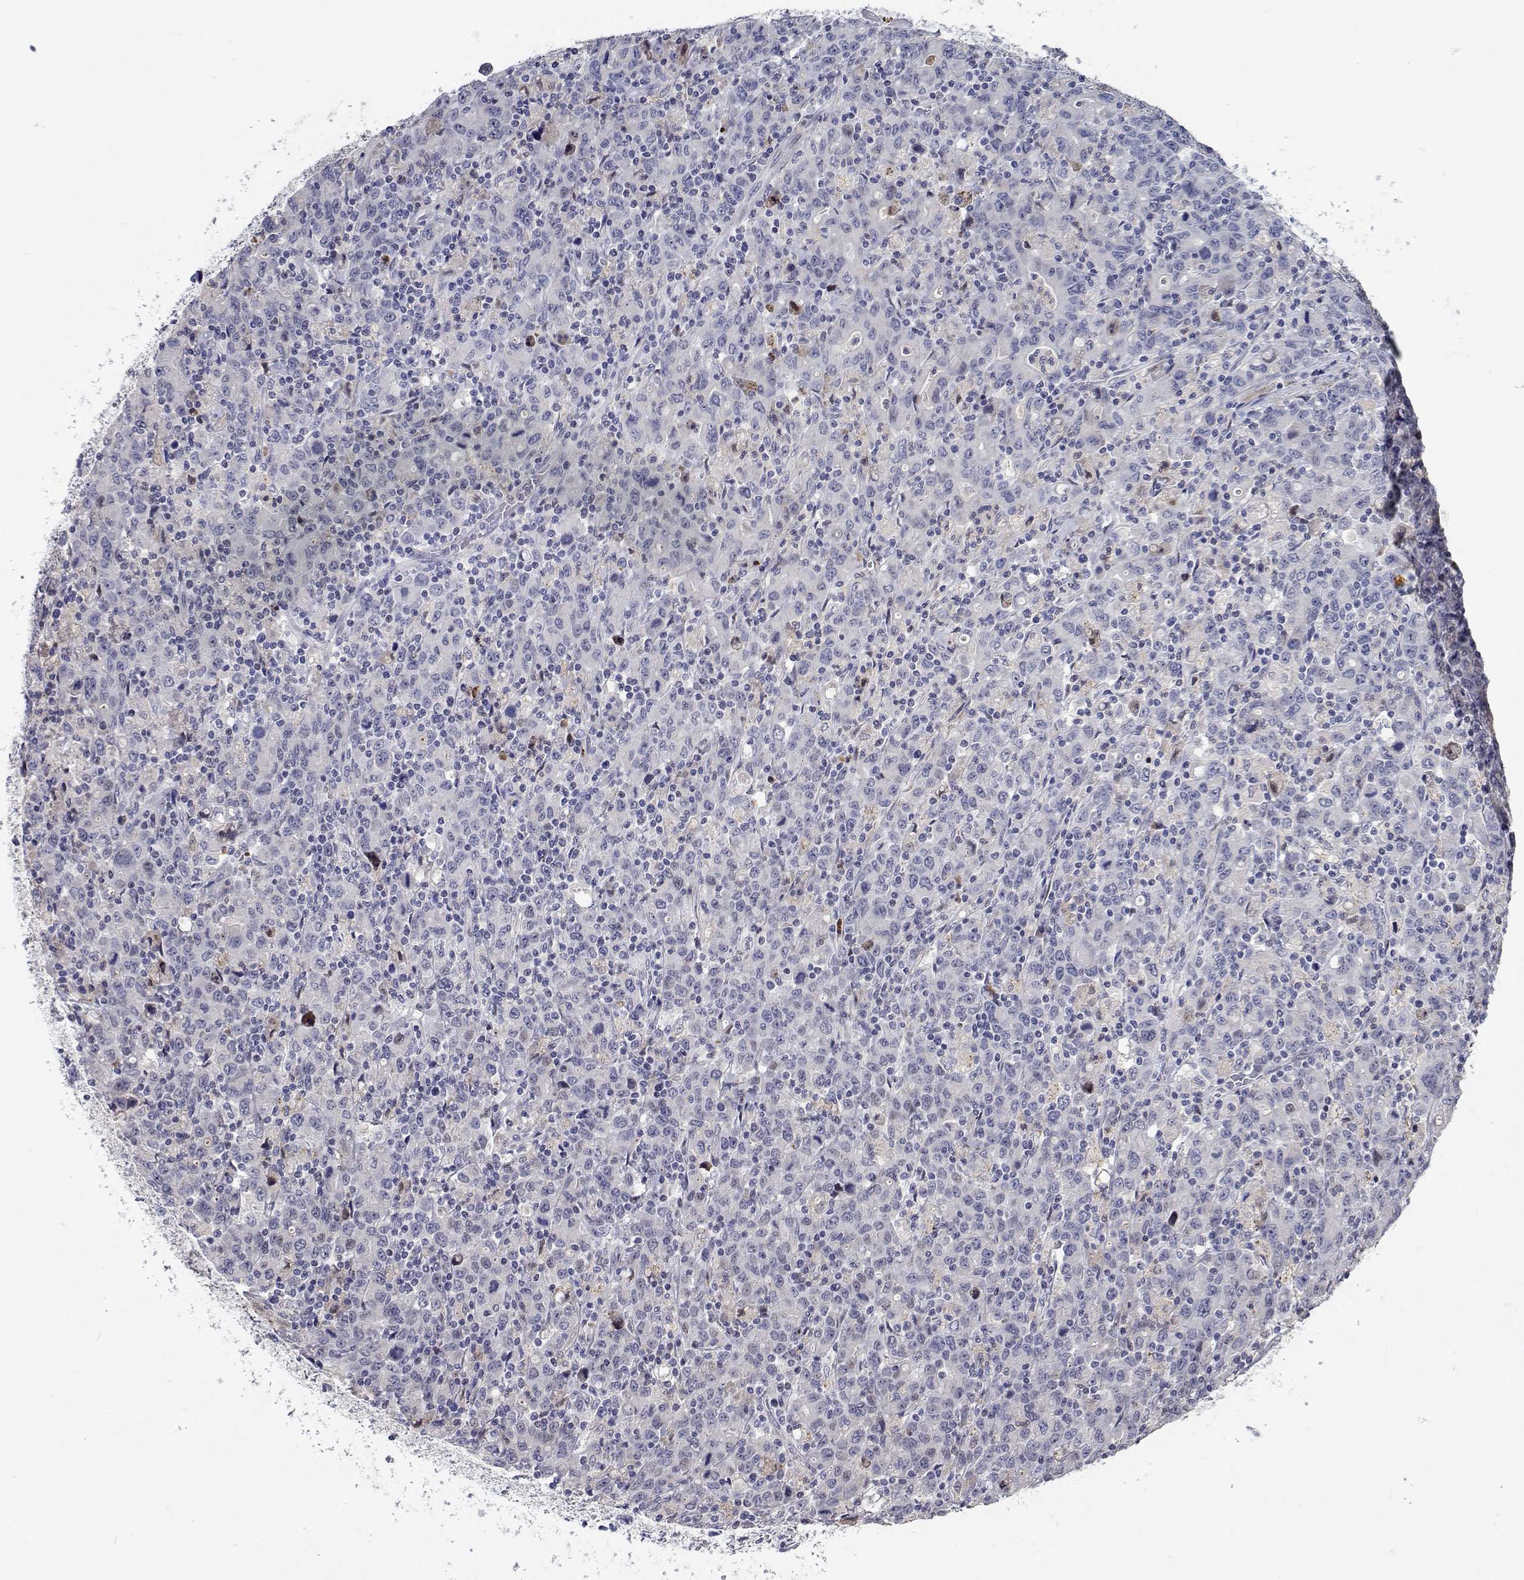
{"staining": {"intensity": "negative", "quantity": "none", "location": "none"}, "tissue": "stomach cancer", "cell_type": "Tumor cells", "image_type": "cancer", "snomed": [{"axis": "morphology", "description": "Adenocarcinoma, NOS"}, {"axis": "topography", "description": "Stomach, upper"}], "caption": "Stomach cancer was stained to show a protein in brown. There is no significant positivity in tumor cells. The staining is performed using DAB (3,3'-diaminobenzidine) brown chromogen with nuclei counter-stained in using hematoxylin.", "gene": "RBPJL", "patient": {"sex": "male", "age": 69}}